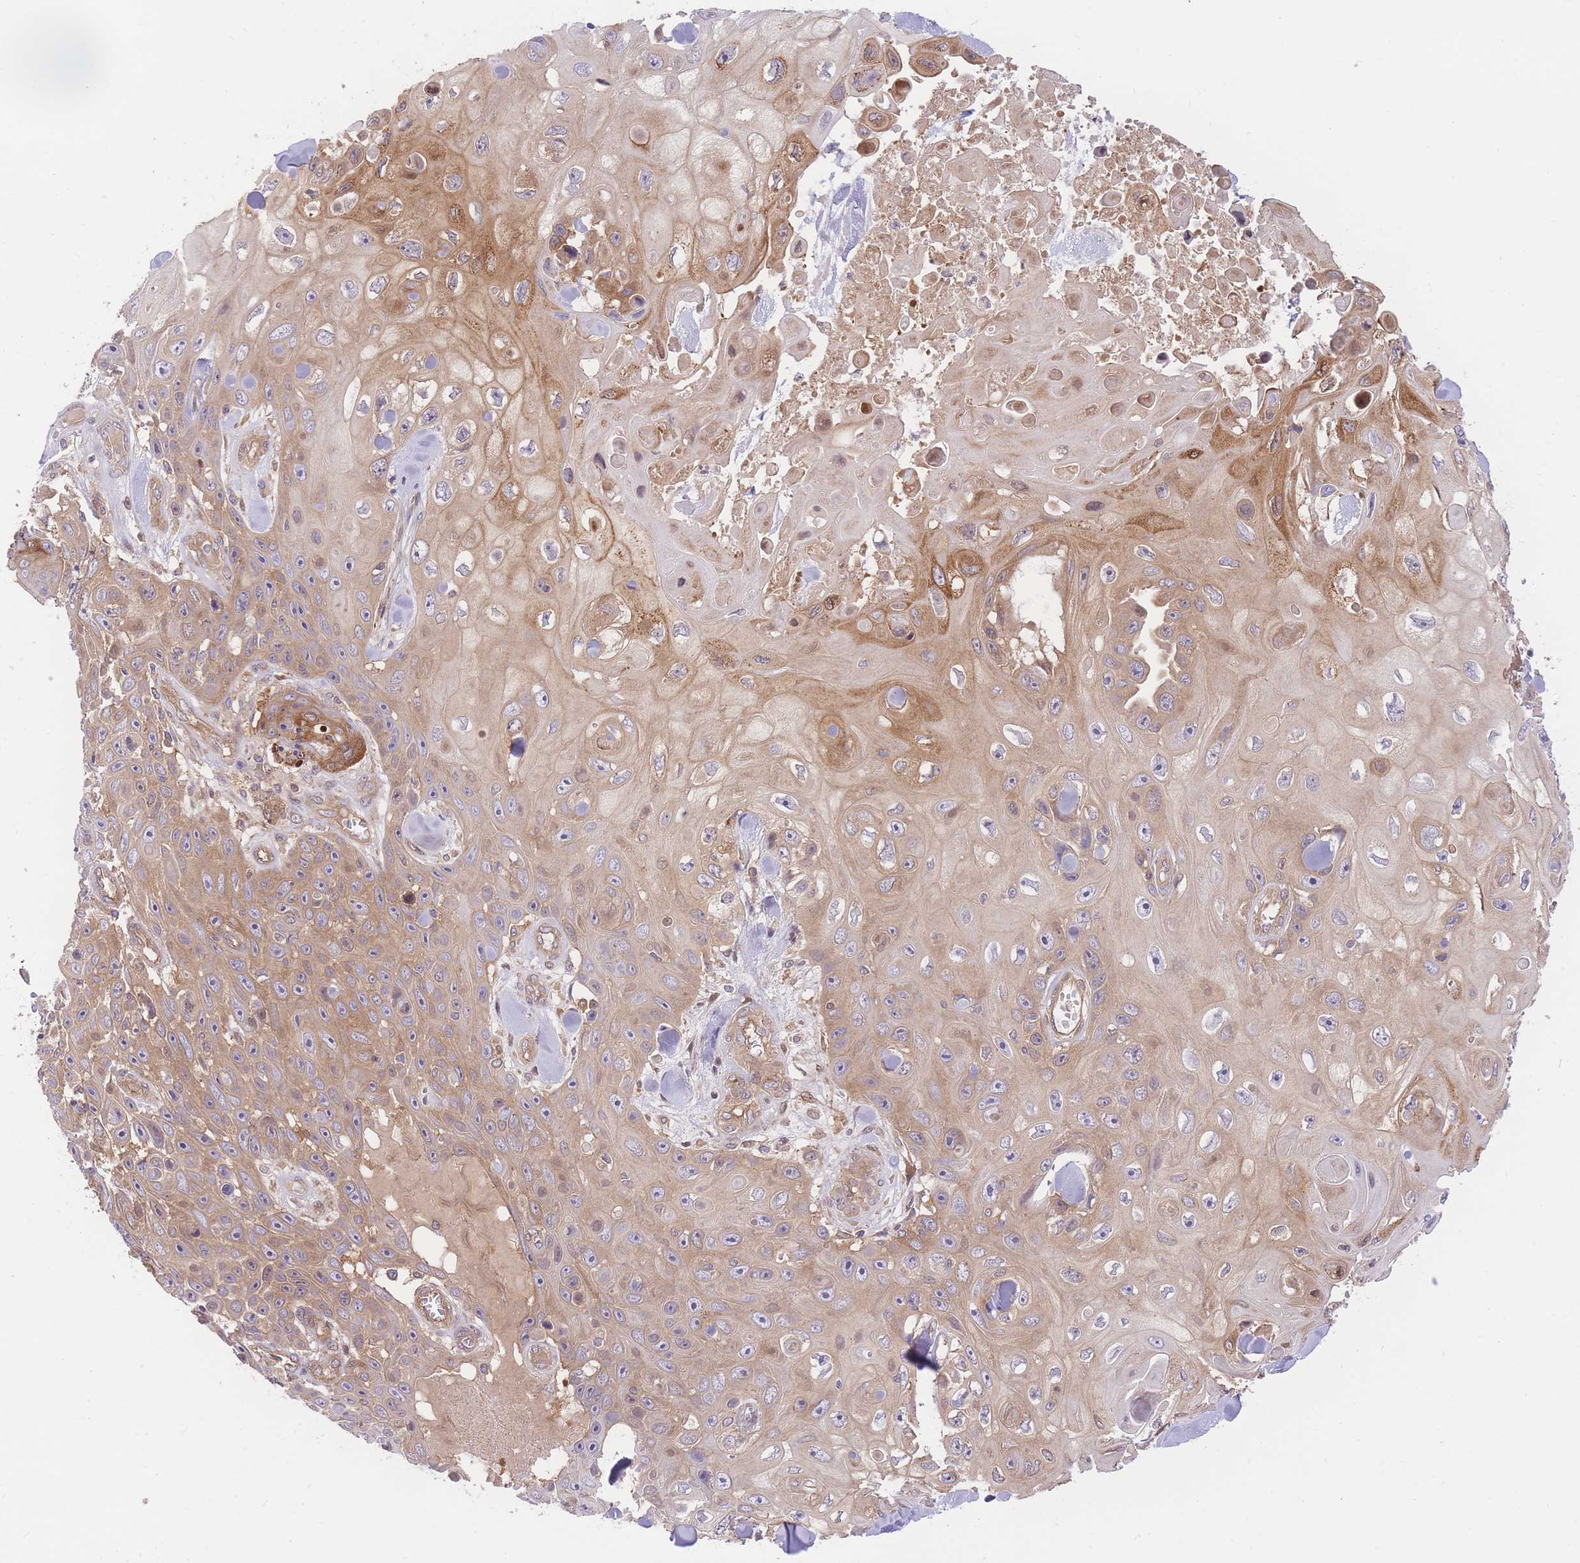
{"staining": {"intensity": "moderate", "quantity": "<25%", "location": "cytoplasmic/membranous"}, "tissue": "skin cancer", "cell_type": "Tumor cells", "image_type": "cancer", "snomed": [{"axis": "morphology", "description": "Squamous cell carcinoma, NOS"}, {"axis": "topography", "description": "Skin"}], "caption": "The histopathology image demonstrates staining of skin squamous cell carcinoma, revealing moderate cytoplasmic/membranous protein staining (brown color) within tumor cells.", "gene": "PREP", "patient": {"sex": "male", "age": 82}}